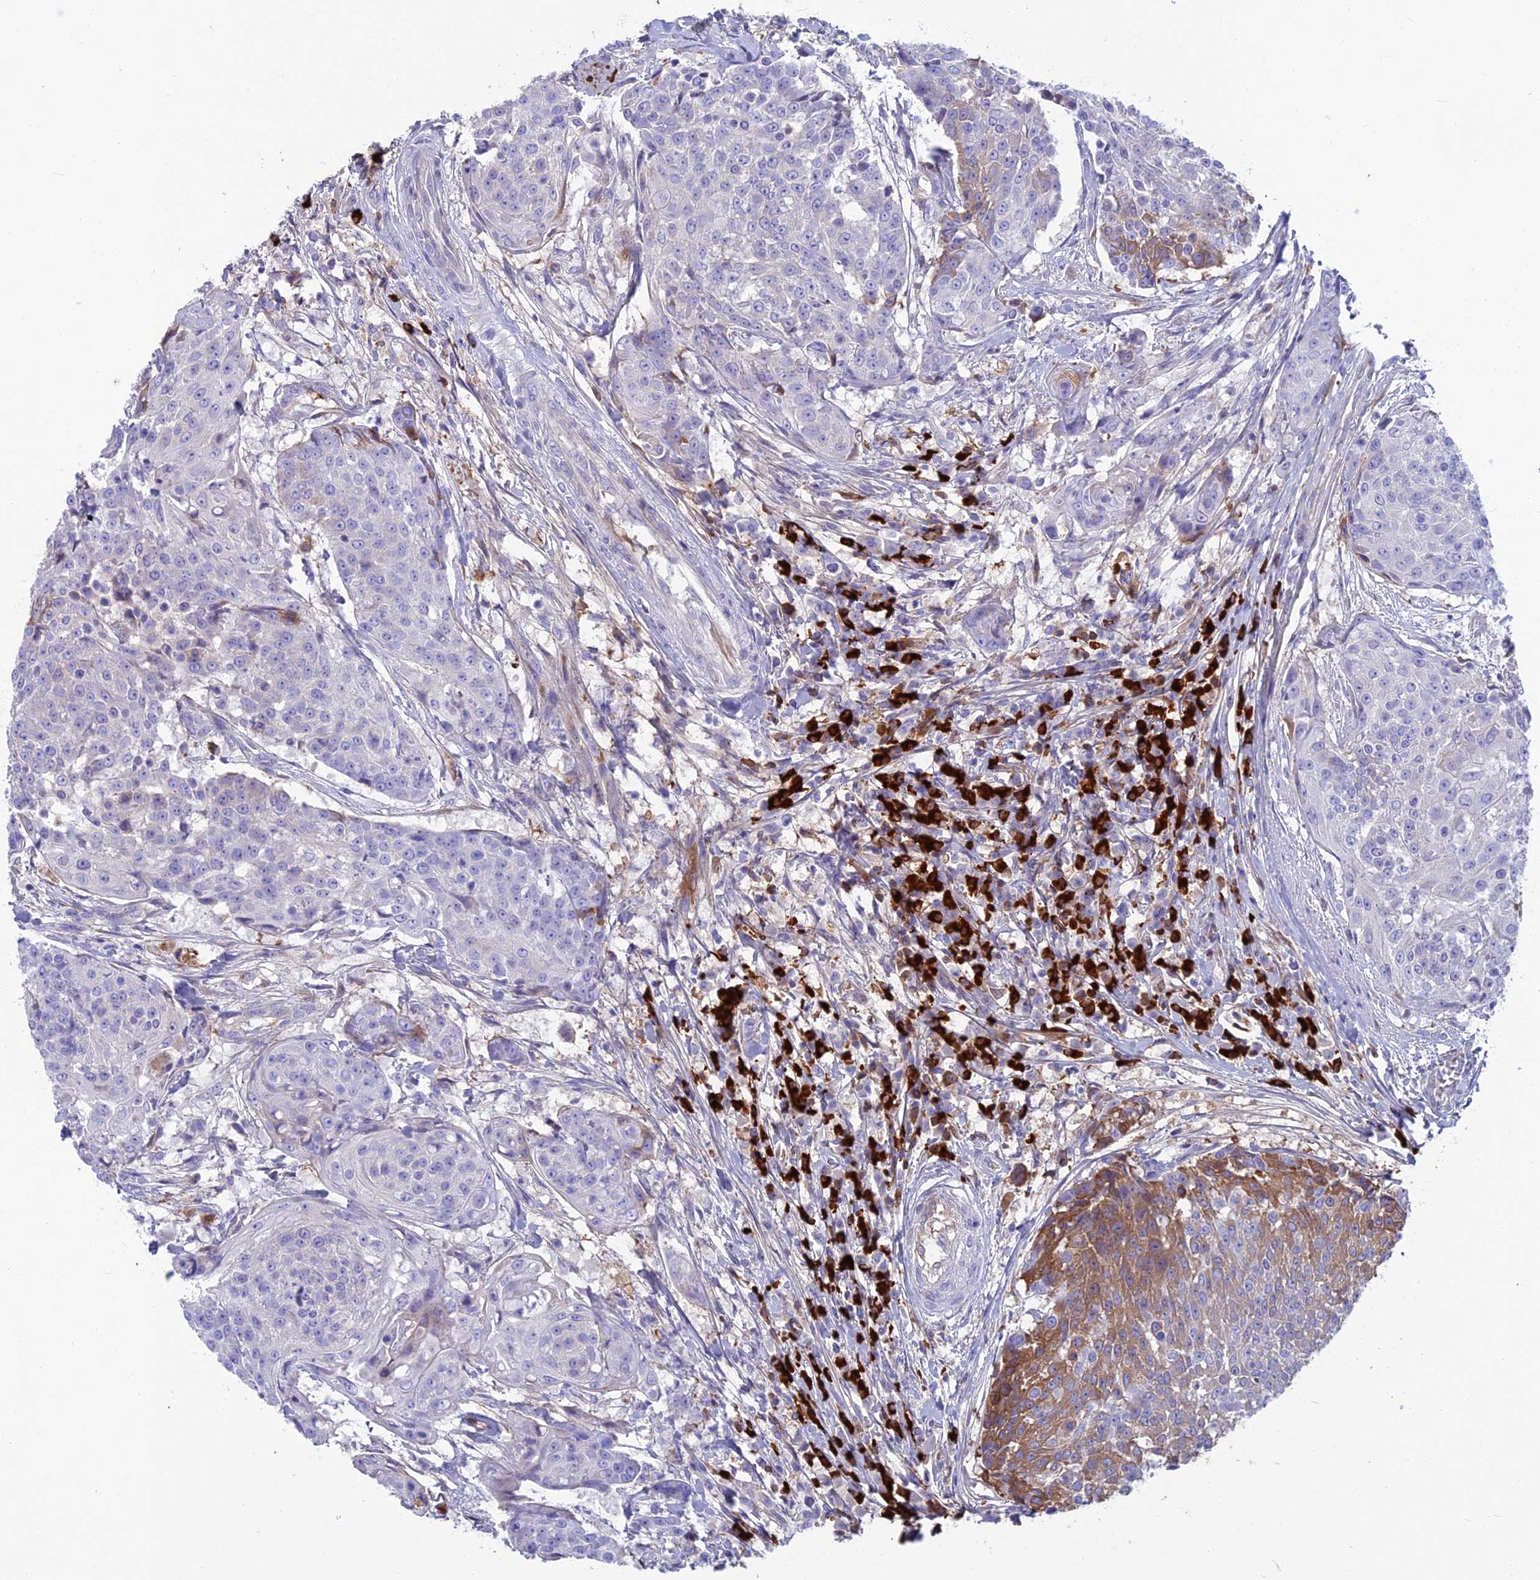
{"staining": {"intensity": "weak", "quantity": "<25%", "location": "cytoplasmic/membranous"}, "tissue": "urothelial cancer", "cell_type": "Tumor cells", "image_type": "cancer", "snomed": [{"axis": "morphology", "description": "Urothelial carcinoma, High grade"}, {"axis": "topography", "description": "Urinary bladder"}], "caption": "An image of urothelial cancer stained for a protein shows no brown staining in tumor cells.", "gene": "SNAP91", "patient": {"sex": "female", "age": 63}}